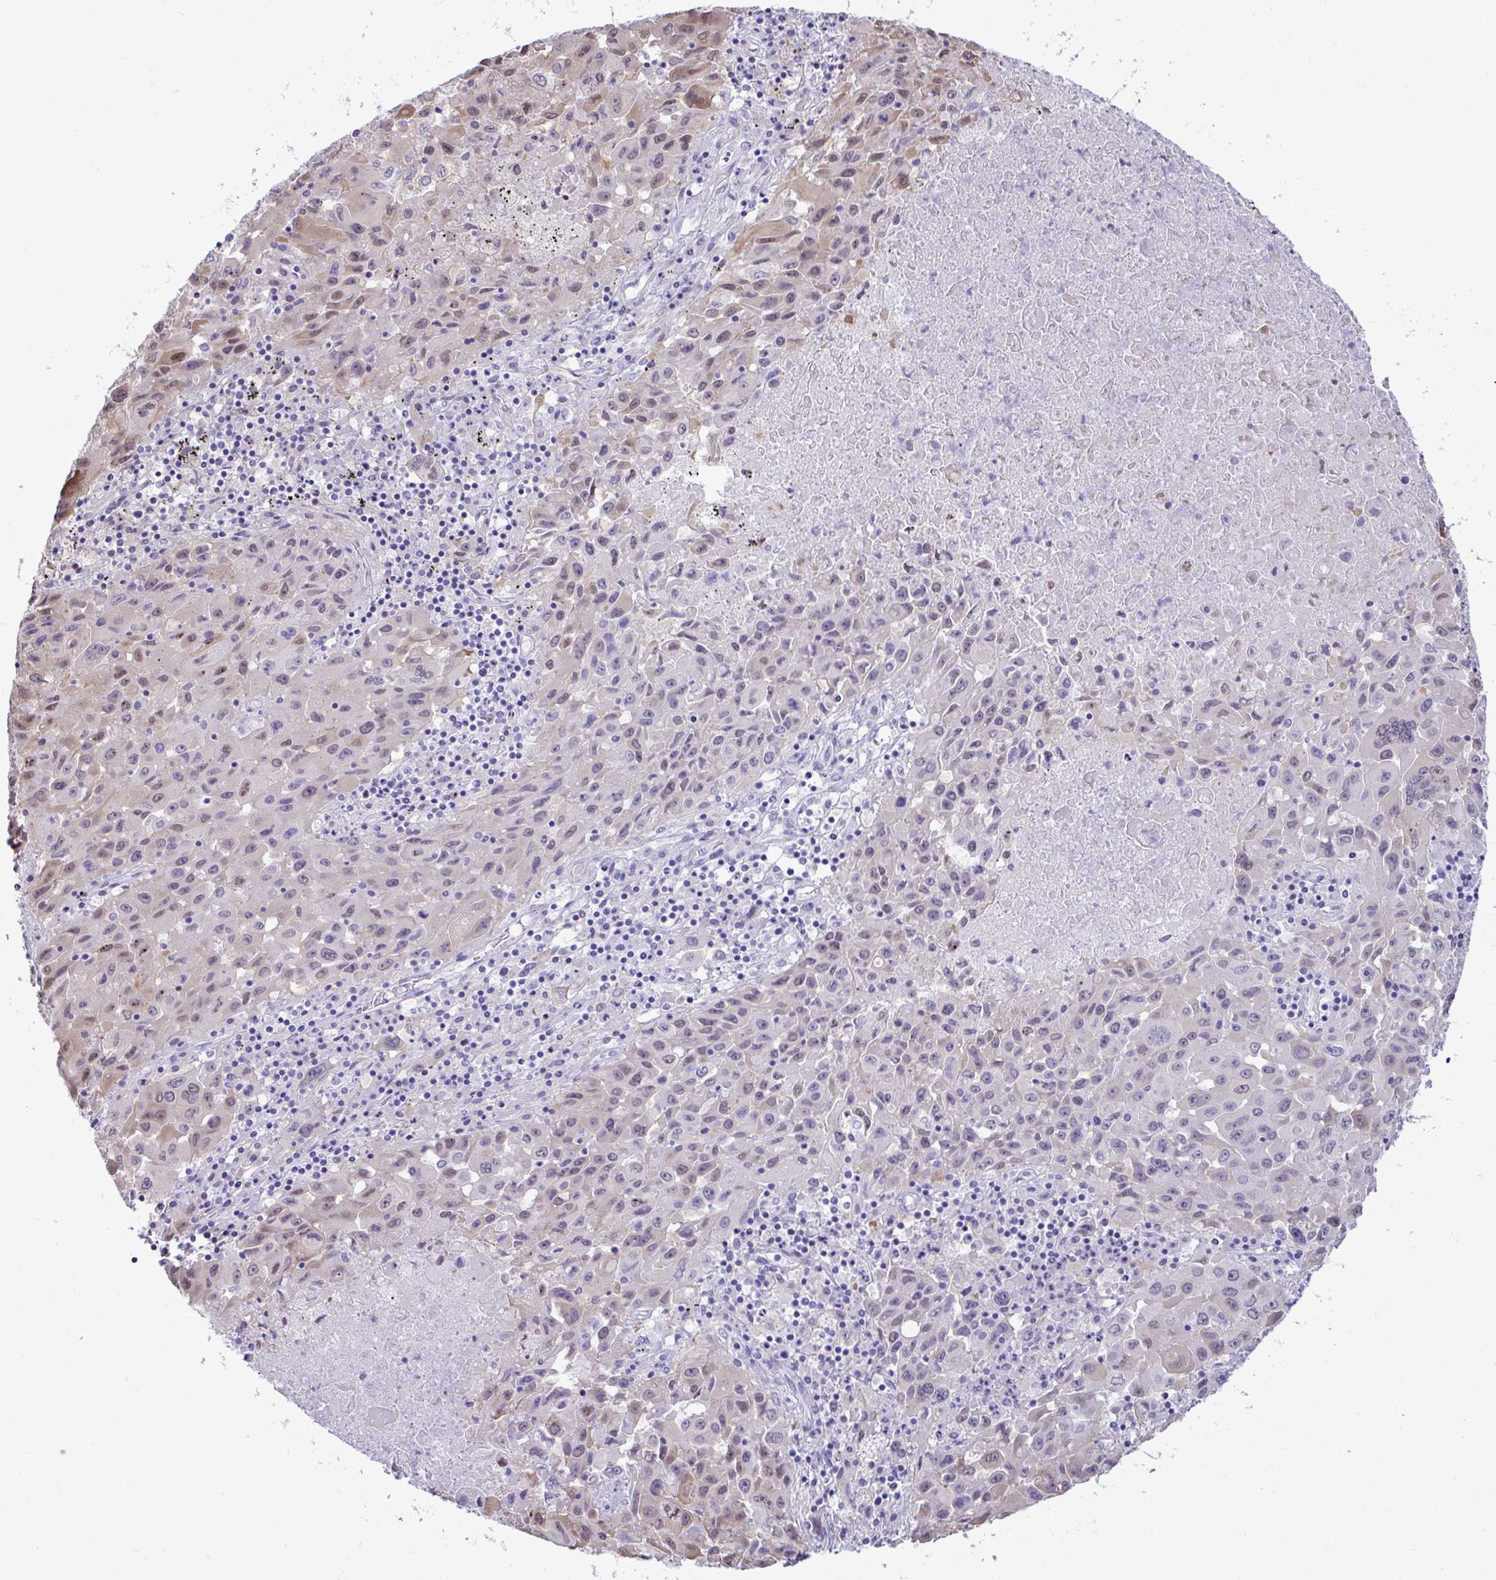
{"staining": {"intensity": "weak", "quantity": "<25%", "location": "cytoplasmic/membranous,nuclear"}, "tissue": "lung cancer", "cell_type": "Tumor cells", "image_type": "cancer", "snomed": [{"axis": "morphology", "description": "Squamous cell carcinoma, NOS"}, {"axis": "topography", "description": "Lung"}], "caption": "Immunohistochemistry histopathology image of lung cancer (squamous cell carcinoma) stained for a protein (brown), which reveals no expression in tumor cells. The staining was performed using DAB (3,3'-diaminobenzidine) to visualize the protein expression in brown, while the nuclei were stained in blue with hematoxylin (Magnification: 20x).", "gene": "ZNF485", "patient": {"sex": "male", "age": 63}}